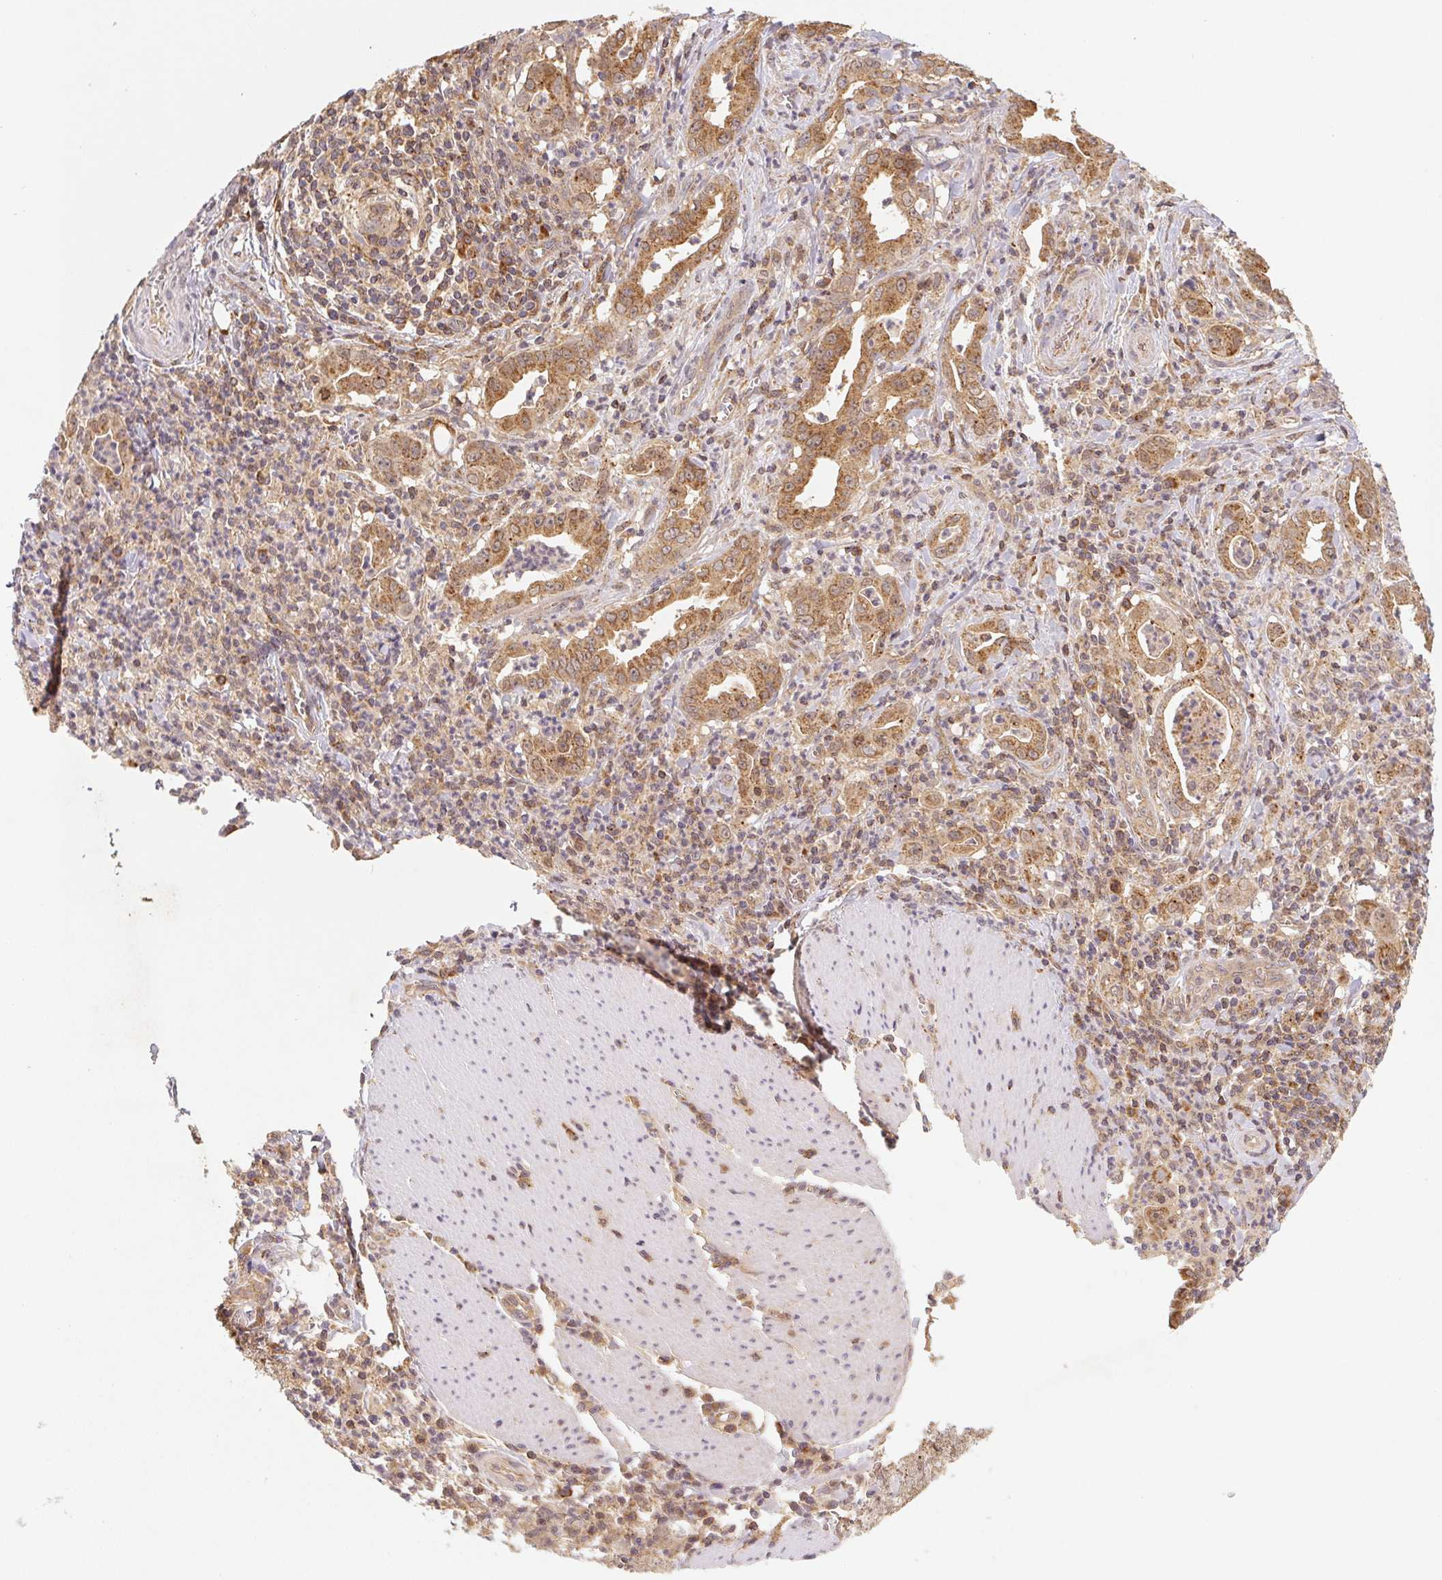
{"staining": {"intensity": "moderate", "quantity": ">75%", "location": "cytoplasmic/membranous"}, "tissue": "stomach cancer", "cell_type": "Tumor cells", "image_type": "cancer", "snomed": [{"axis": "morphology", "description": "Adenocarcinoma, NOS"}, {"axis": "topography", "description": "Stomach, upper"}], "caption": "Brown immunohistochemical staining in stomach adenocarcinoma shows moderate cytoplasmic/membranous expression in about >75% of tumor cells. (DAB = brown stain, brightfield microscopy at high magnification).", "gene": "MTHFD1", "patient": {"sex": "female", "age": 79}}